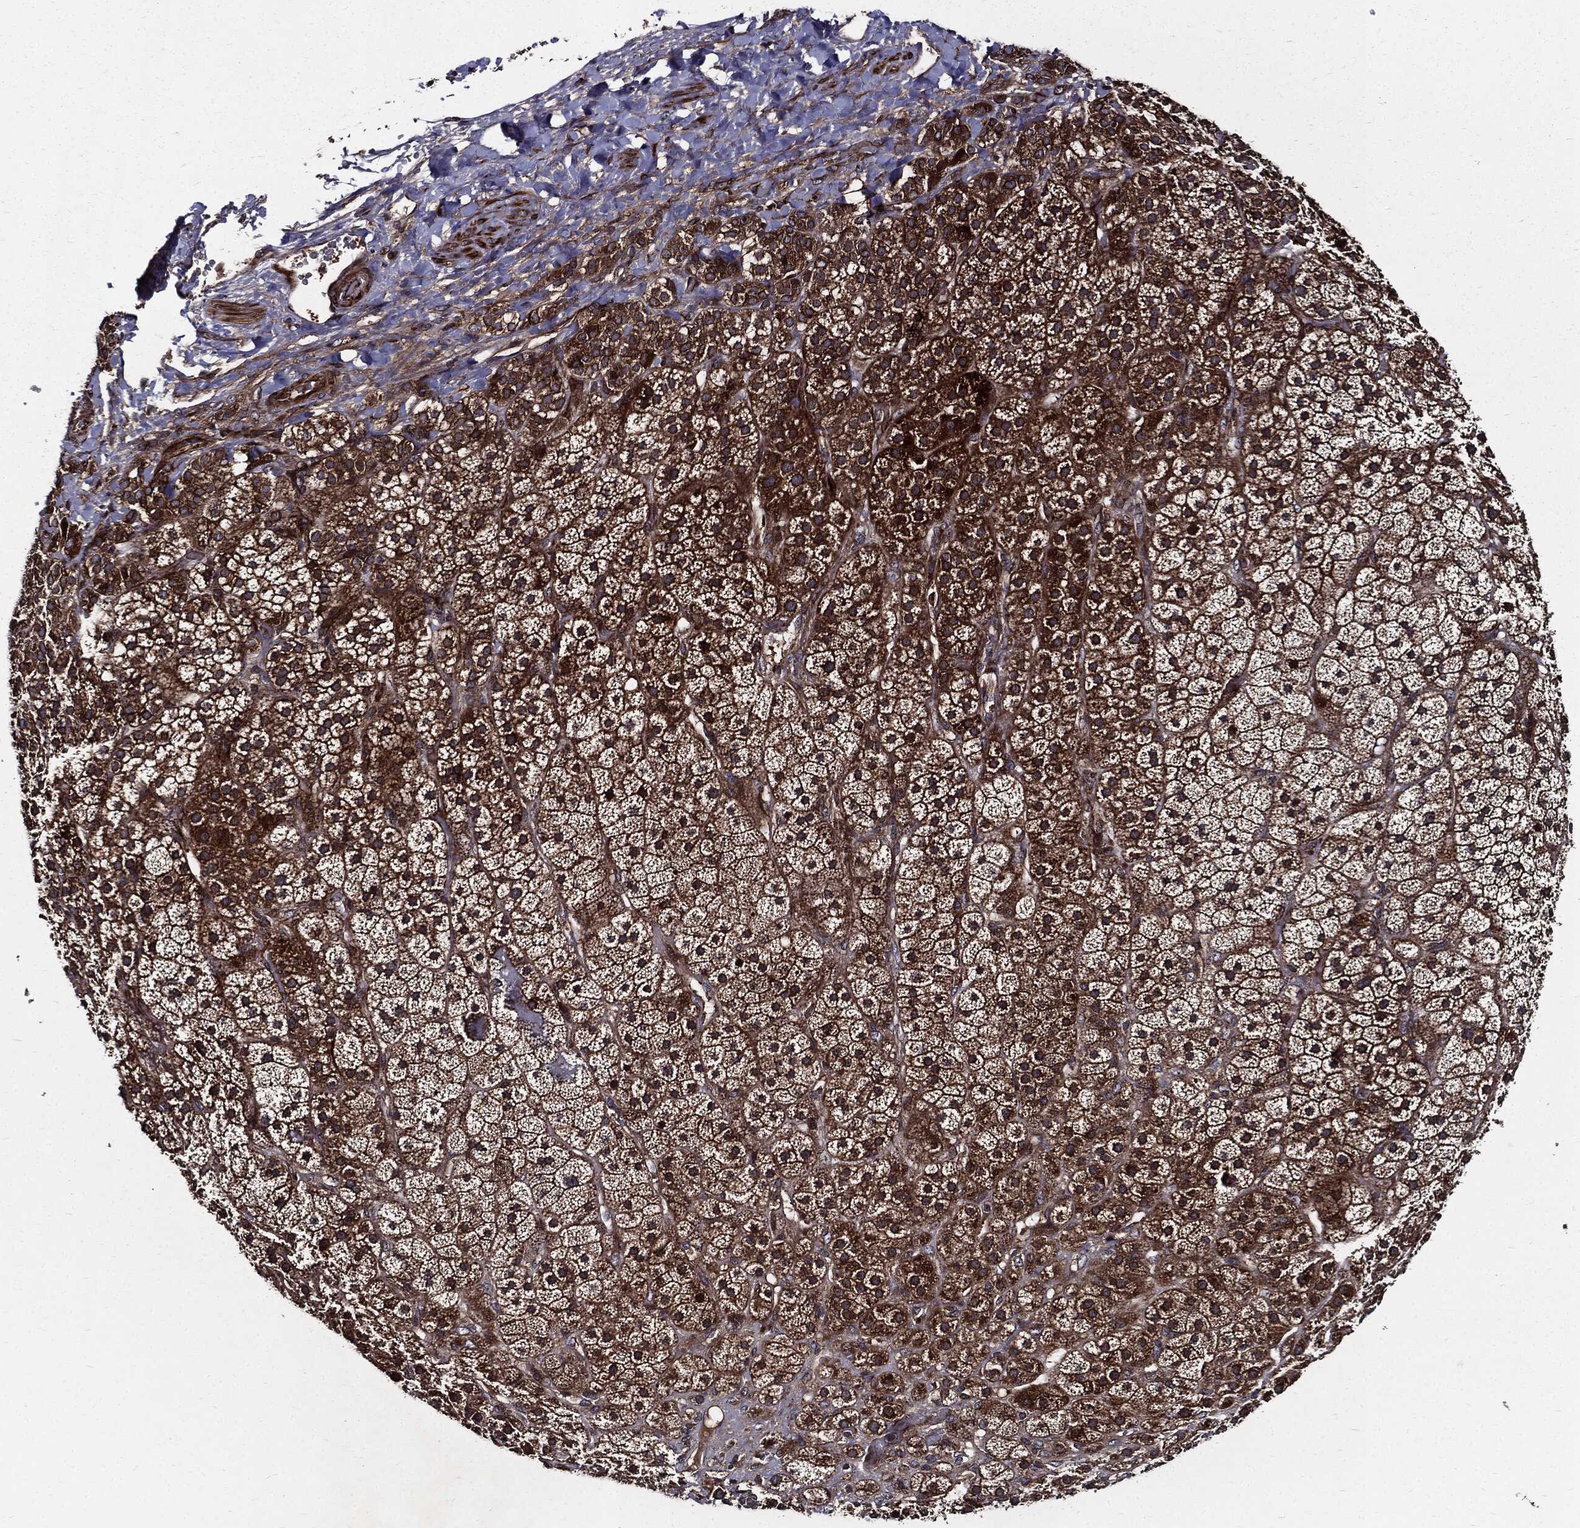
{"staining": {"intensity": "strong", "quantity": ">75%", "location": "cytoplasmic/membranous"}, "tissue": "adrenal gland", "cell_type": "Glandular cells", "image_type": "normal", "snomed": [{"axis": "morphology", "description": "Normal tissue, NOS"}, {"axis": "topography", "description": "Adrenal gland"}], "caption": "An image of adrenal gland stained for a protein demonstrates strong cytoplasmic/membranous brown staining in glandular cells. The staining was performed using DAB to visualize the protein expression in brown, while the nuclei were stained in blue with hematoxylin (Magnification: 20x).", "gene": "HTT", "patient": {"sex": "male", "age": 57}}